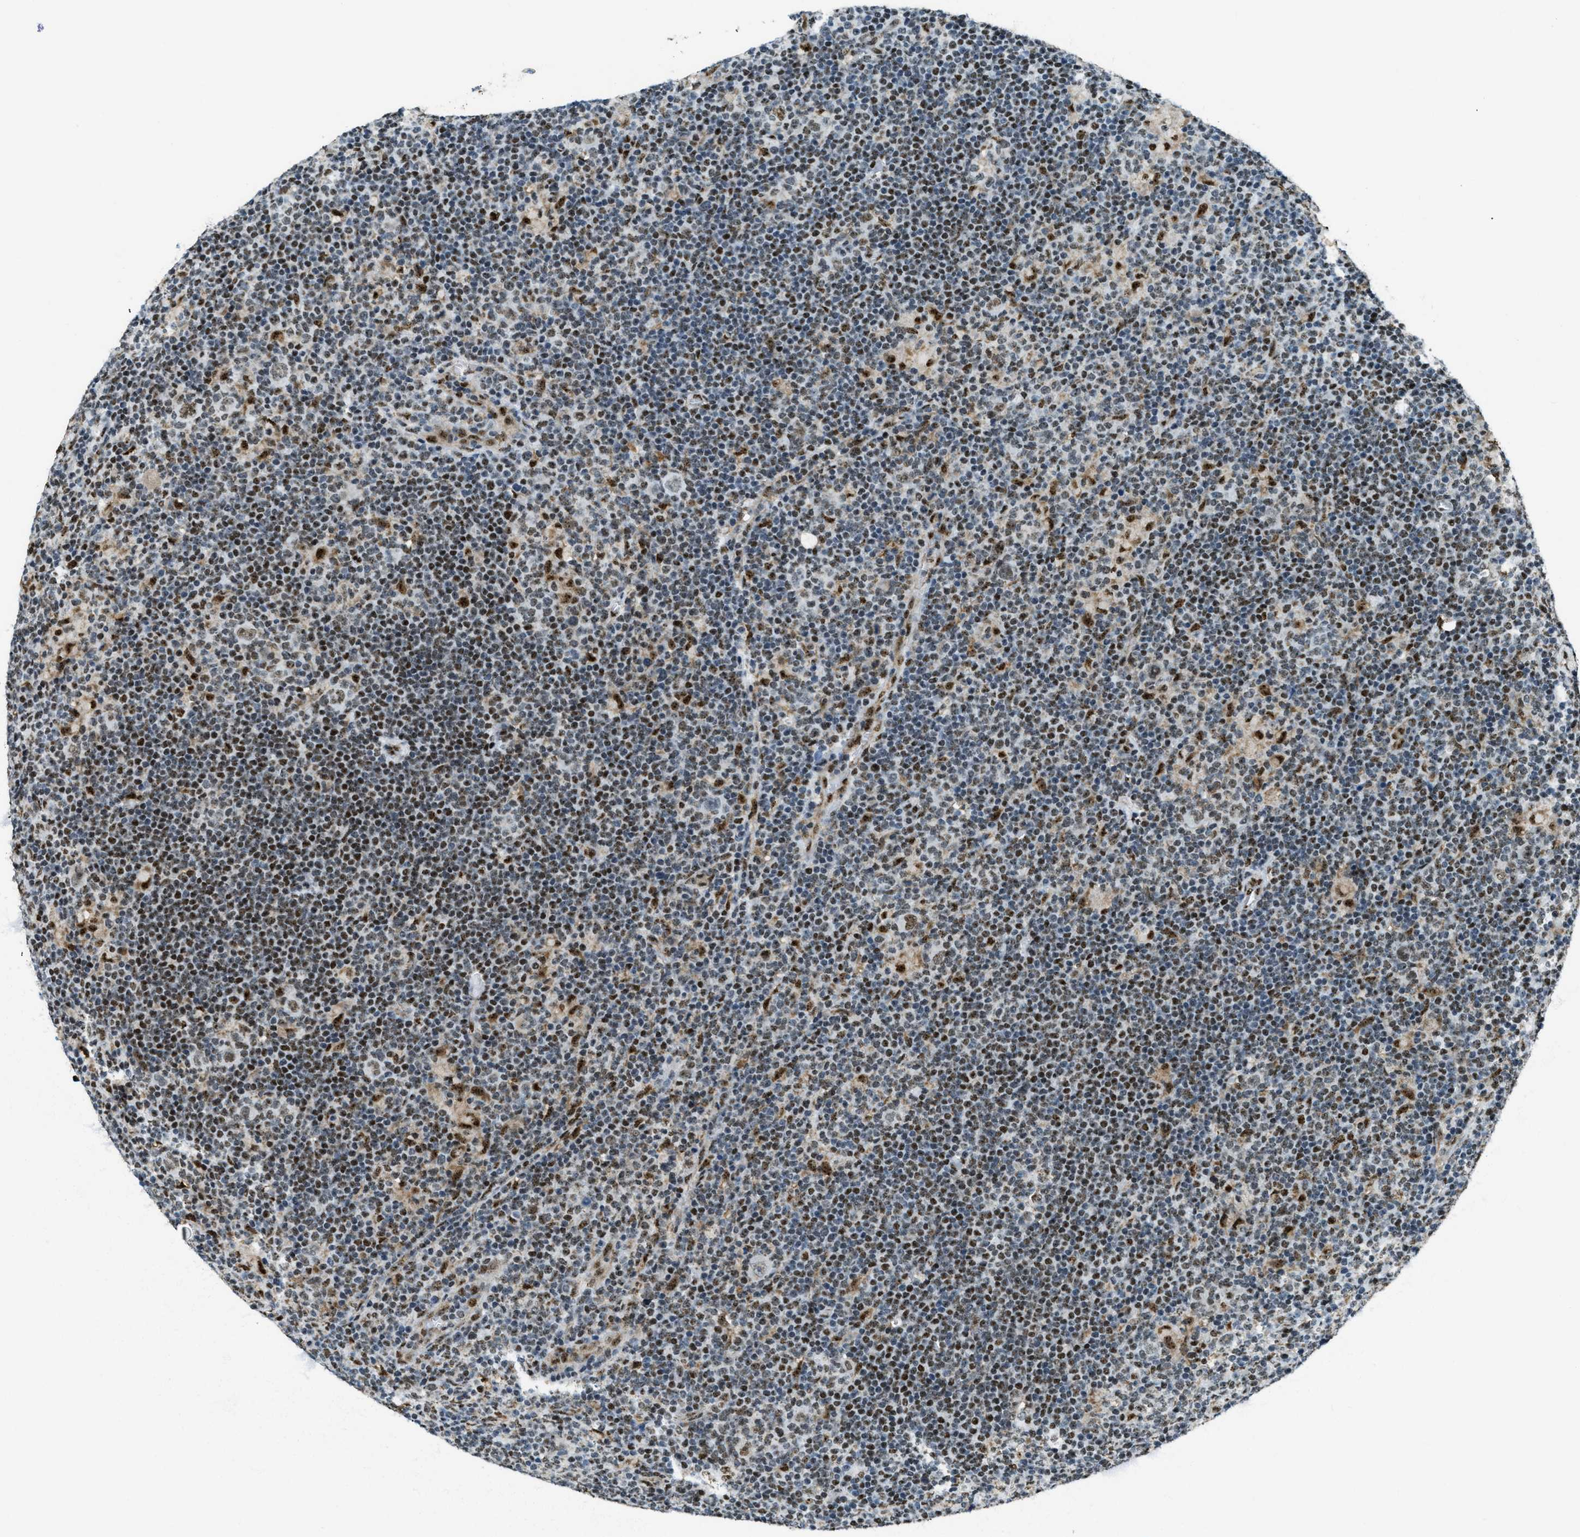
{"staining": {"intensity": "weak", "quantity": ">75%", "location": "nuclear"}, "tissue": "lymphoma", "cell_type": "Tumor cells", "image_type": "cancer", "snomed": [{"axis": "morphology", "description": "Hodgkin's disease, NOS"}, {"axis": "topography", "description": "Lymph node"}], "caption": "Immunohistochemical staining of lymphoma reveals low levels of weak nuclear positivity in about >75% of tumor cells.", "gene": "SP100", "patient": {"sex": "female", "age": 57}}